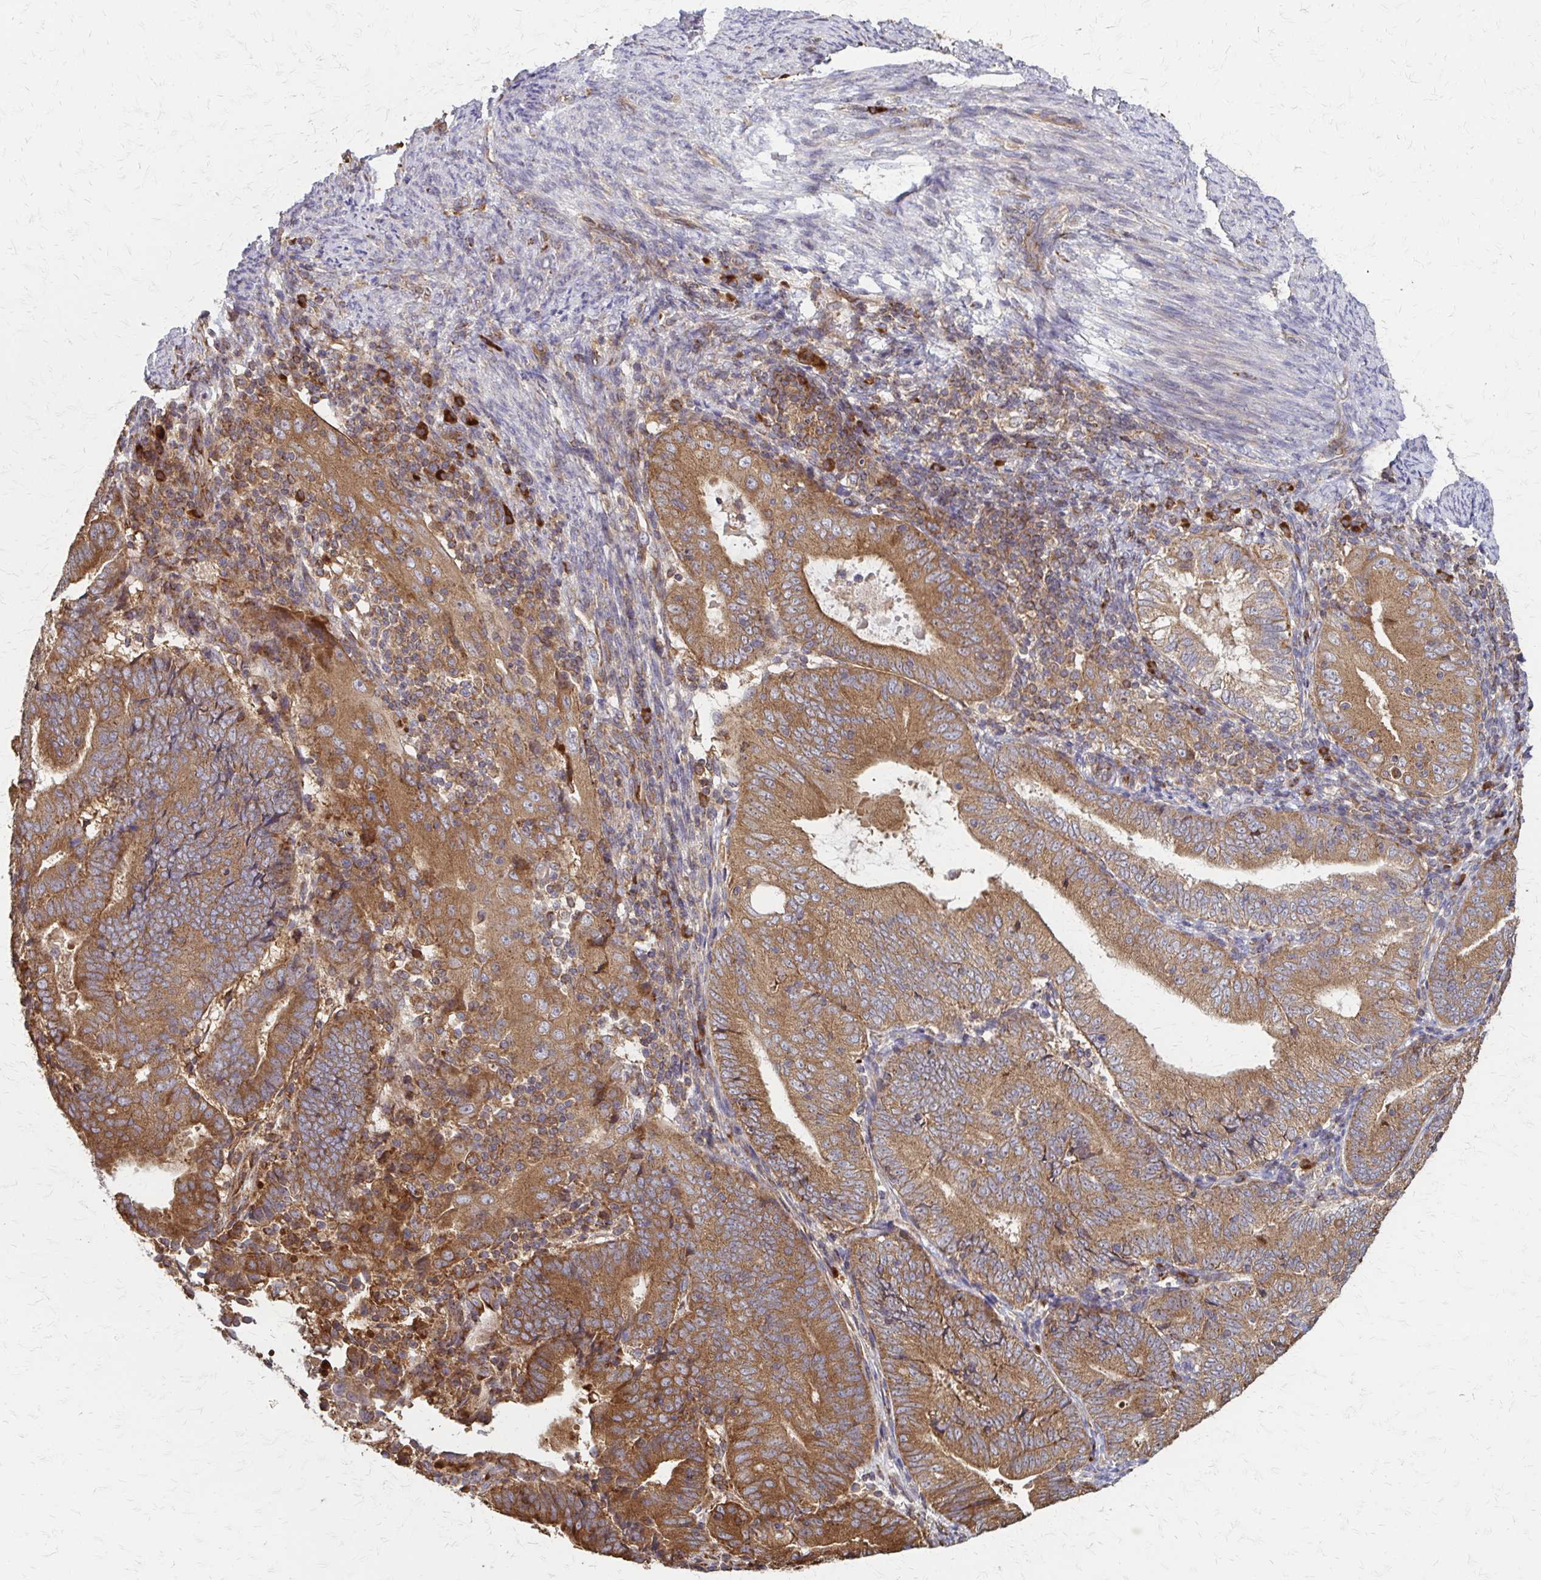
{"staining": {"intensity": "moderate", "quantity": ">75%", "location": "cytoplasmic/membranous"}, "tissue": "endometrial cancer", "cell_type": "Tumor cells", "image_type": "cancer", "snomed": [{"axis": "morphology", "description": "Adenocarcinoma, NOS"}, {"axis": "topography", "description": "Endometrium"}], "caption": "A brown stain labels moderate cytoplasmic/membranous expression of a protein in endometrial cancer (adenocarcinoma) tumor cells.", "gene": "EEF2", "patient": {"sex": "female", "age": 70}}